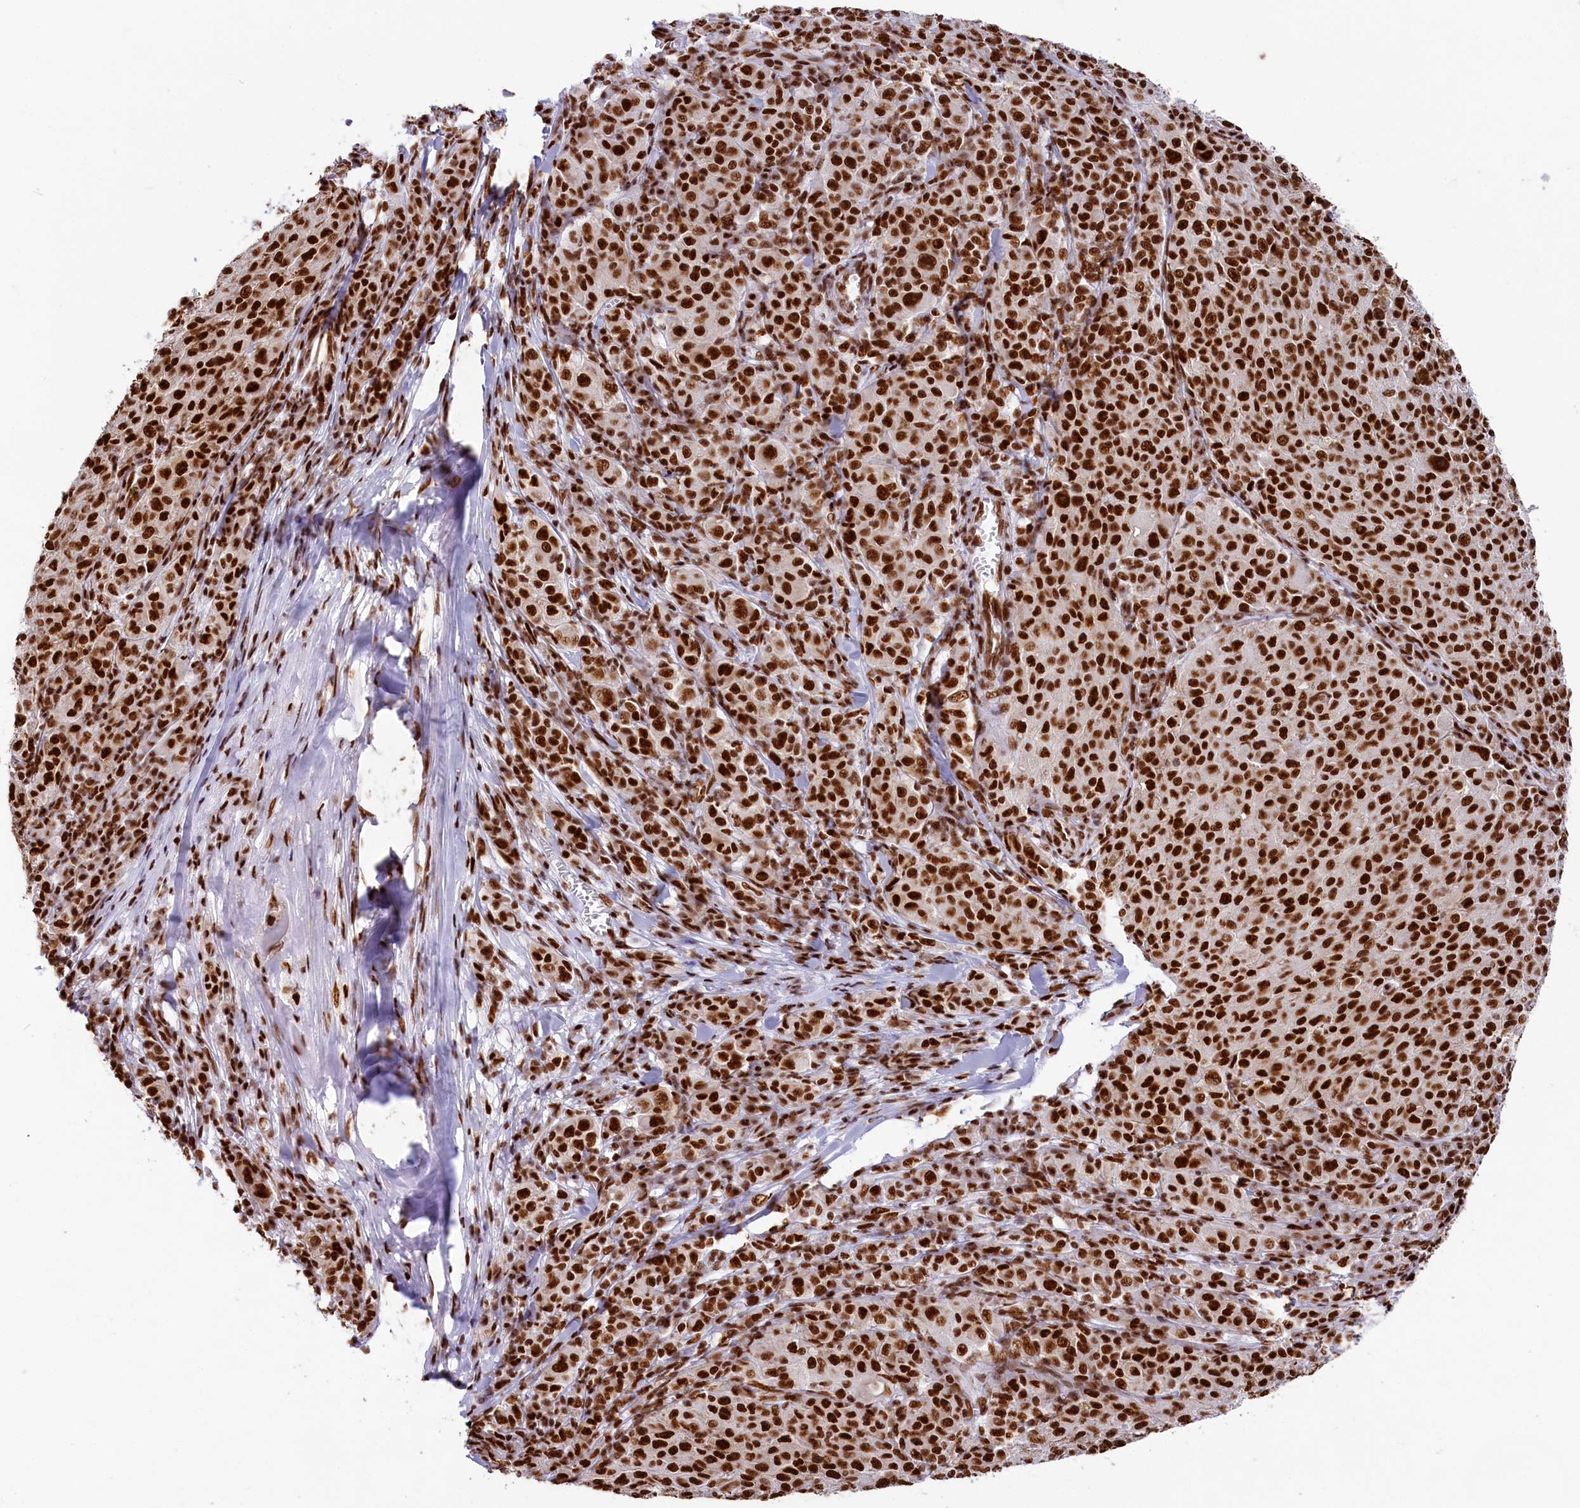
{"staining": {"intensity": "strong", "quantity": ">75%", "location": "nuclear"}, "tissue": "melanoma", "cell_type": "Tumor cells", "image_type": "cancer", "snomed": [{"axis": "morphology", "description": "Malignant melanoma, NOS"}, {"axis": "topography", "description": "Skin"}], "caption": "Immunohistochemical staining of human malignant melanoma exhibits high levels of strong nuclear protein staining in about >75% of tumor cells.", "gene": "SNRNP70", "patient": {"sex": "female", "age": 52}}